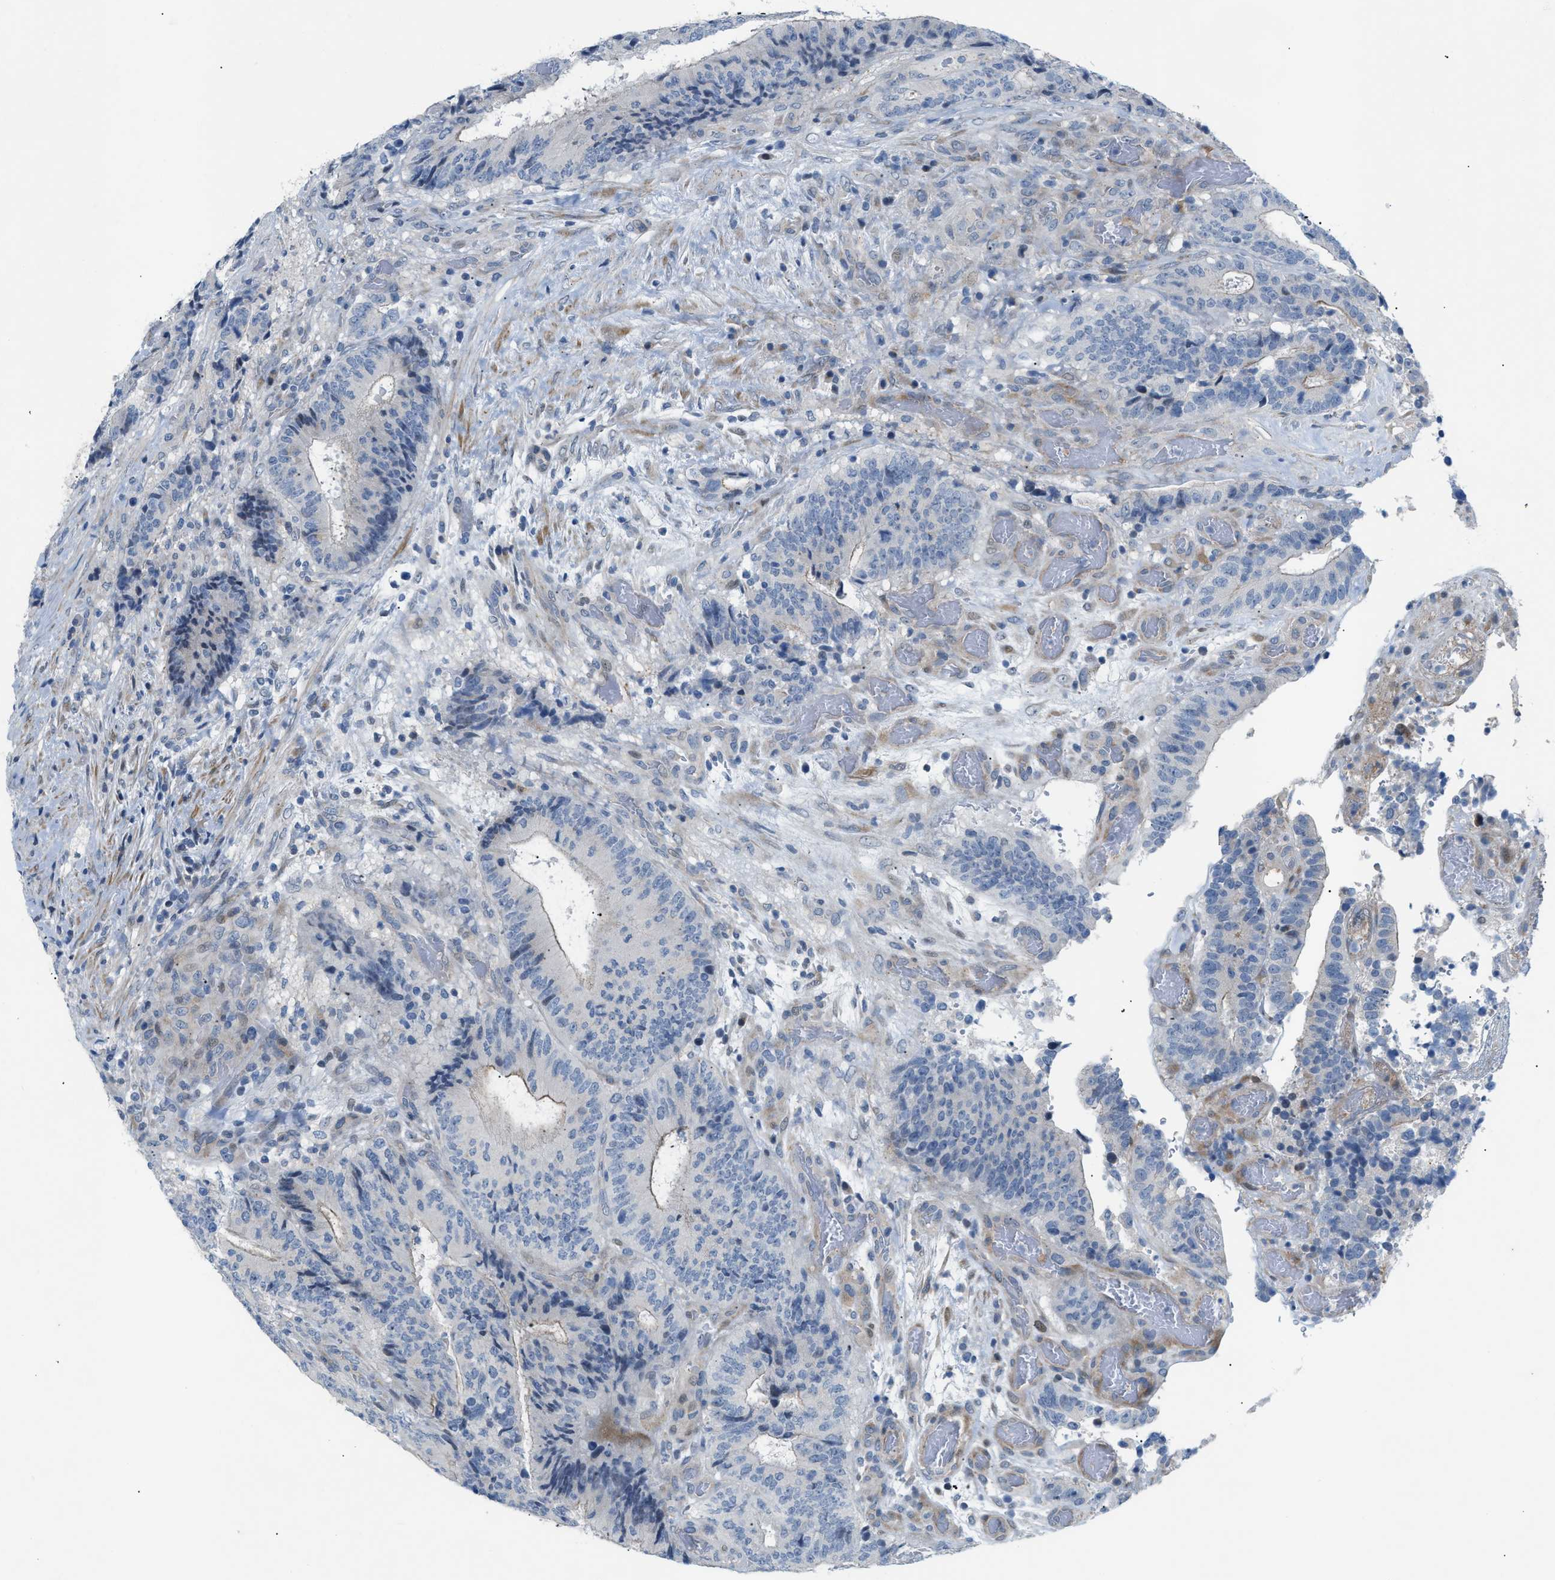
{"staining": {"intensity": "negative", "quantity": "none", "location": "none"}, "tissue": "colorectal cancer", "cell_type": "Tumor cells", "image_type": "cancer", "snomed": [{"axis": "morphology", "description": "Adenocarcinoma, NOS"}, {"axis": "topography", "description": "Rectum"}], "caption": "Adenocarcinoma (colorectal) stained for a protein using immunohistochemistry (IHC) reveals no staining tumor cells.", "gene": "FDCSP", "patient": {"sex": "male", "age": 72}}